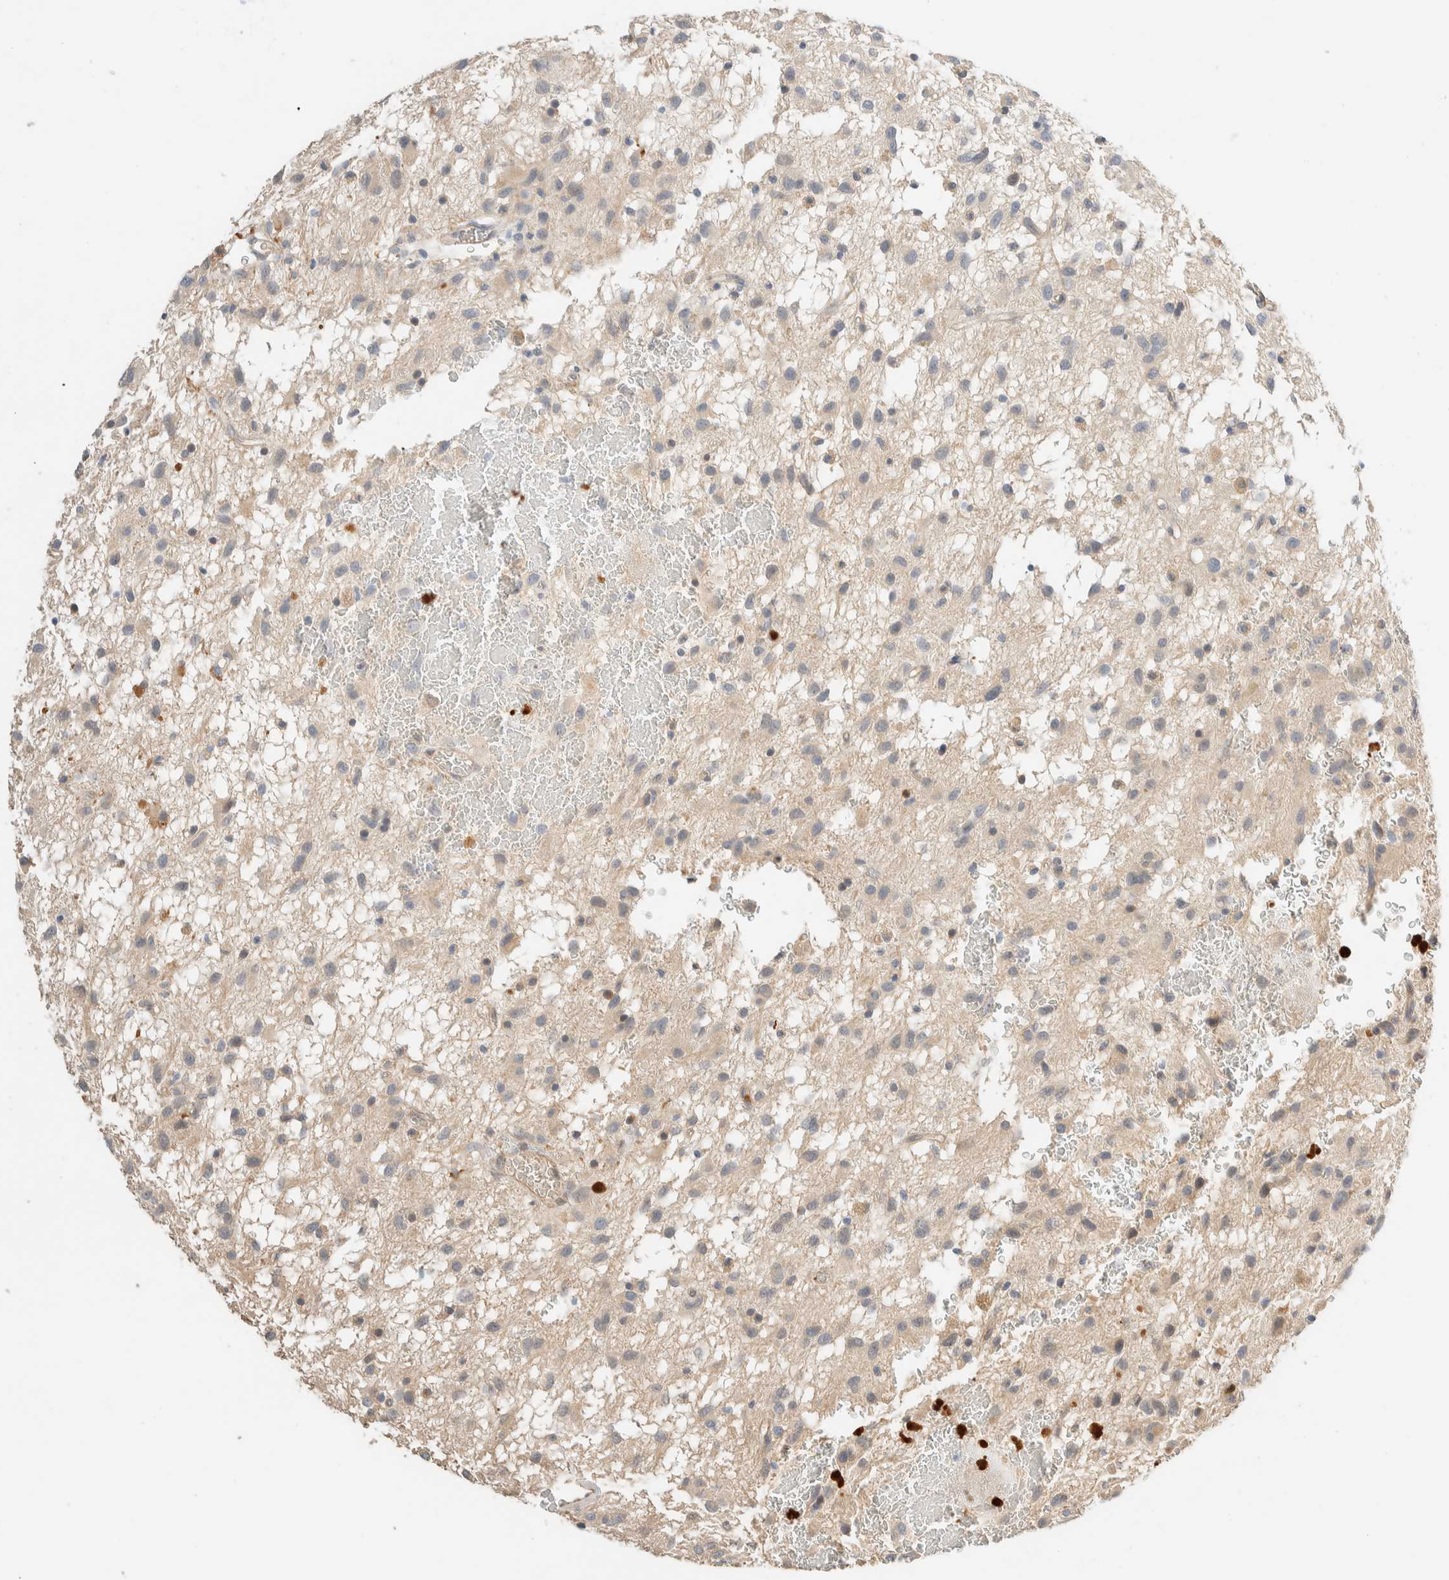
{"staining": {"intensity": "negative", "quantity": "none", "location": "none"}, "tissue": "glioma", "cell_type": "Tumor cells", "image_type": "cancer", "snomed": [{"axis": "morphology", "description": "Glioma, malignant, Low grade"}, {"axis": "topography", "description": "Brain"}], "caption": "This is a histopathology image of immunohistochemistry (IHC) staining of glioma, which shows no expression in tumor cells.", "gene": "SETD4", "patient": {"sex": "male", "age": 77}}